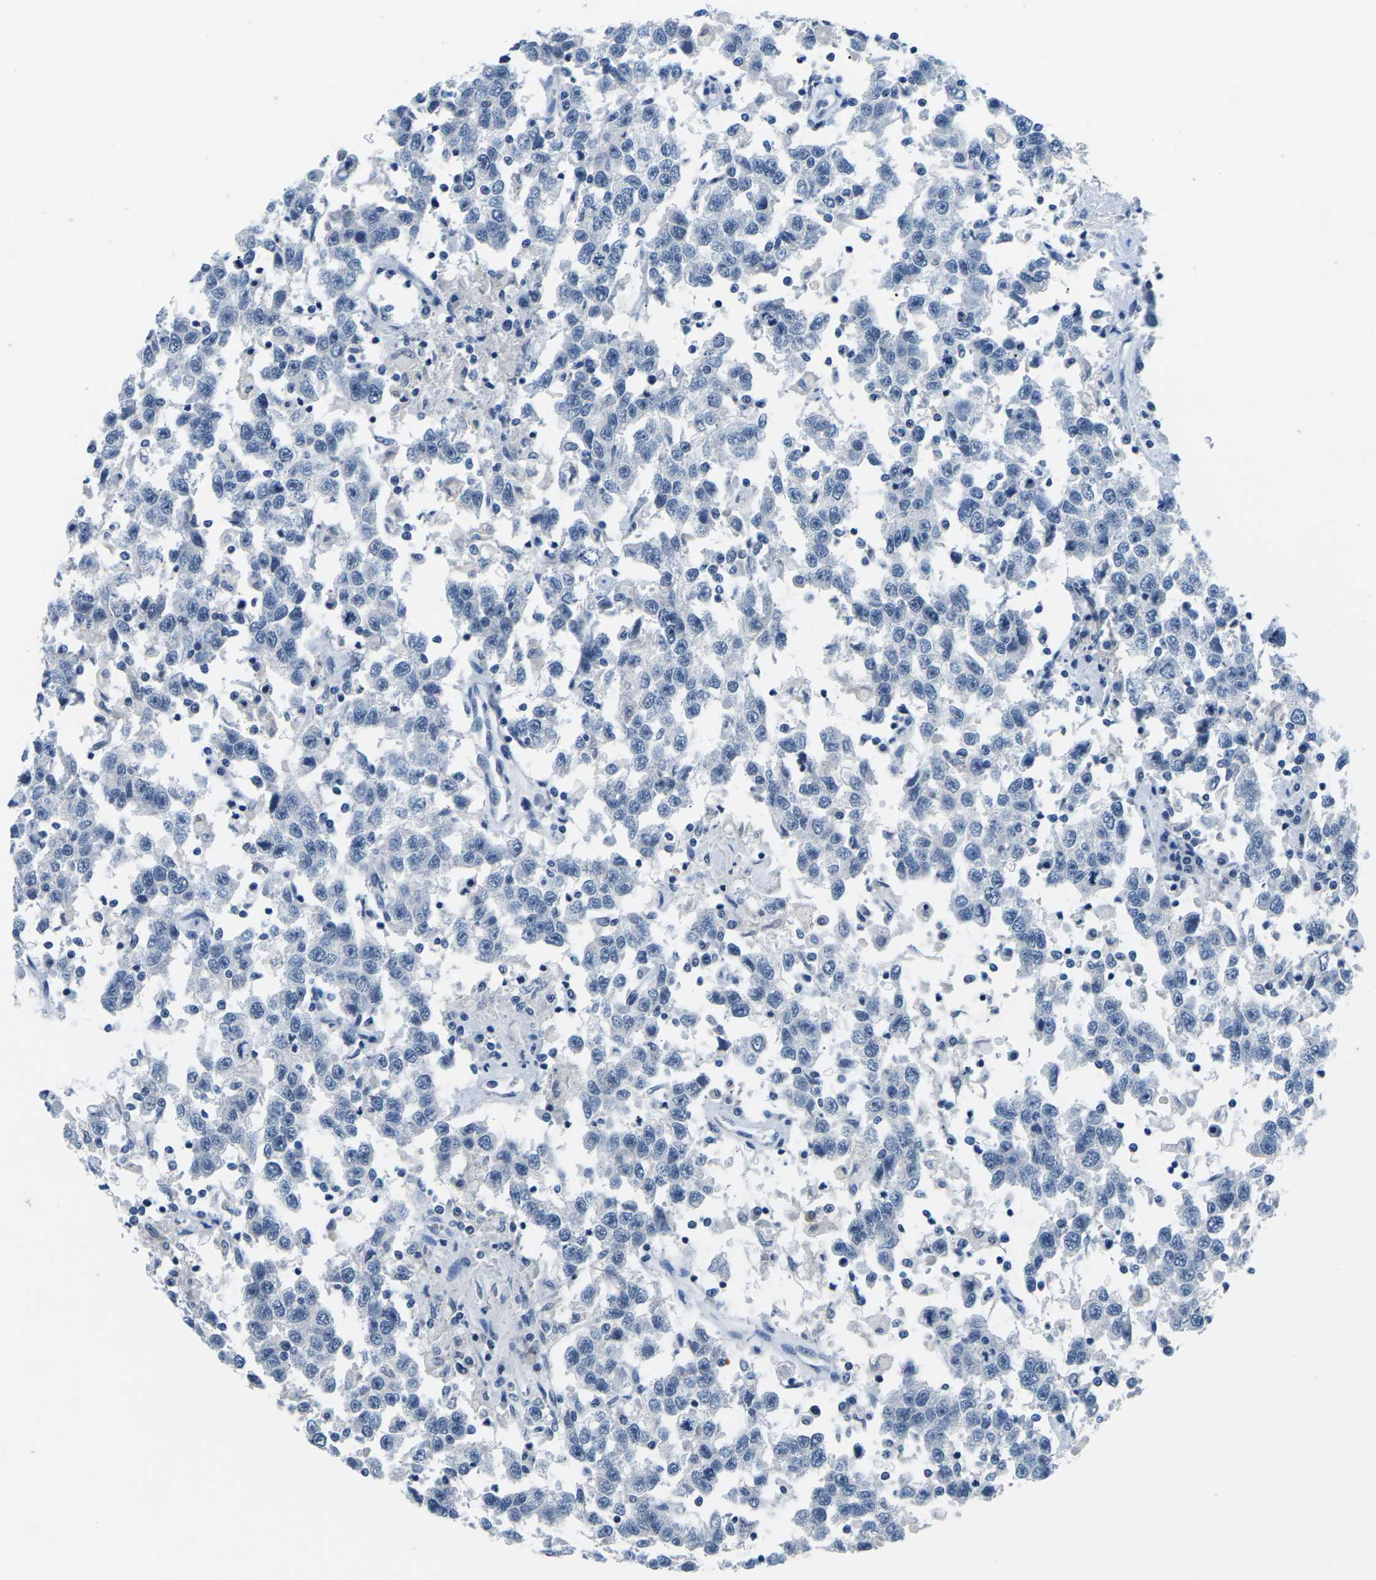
{"staining": {"intensity": "negative", "quantity": "none", "location": "none"}, "tissue": "testis cancer", "cell_type": "Tumor cells", "image_type": "cancer", "snomed": [{"axis": "morphology", "description": "Seminoma, NOS"}, {"axis": "topography", "description": "Testis"}], "caption": "Protein analysis of testis seminoma displays no significant expression in tumor cells.", "gene": "UMOD", "patient": {"sex": "male", "age": 41}}